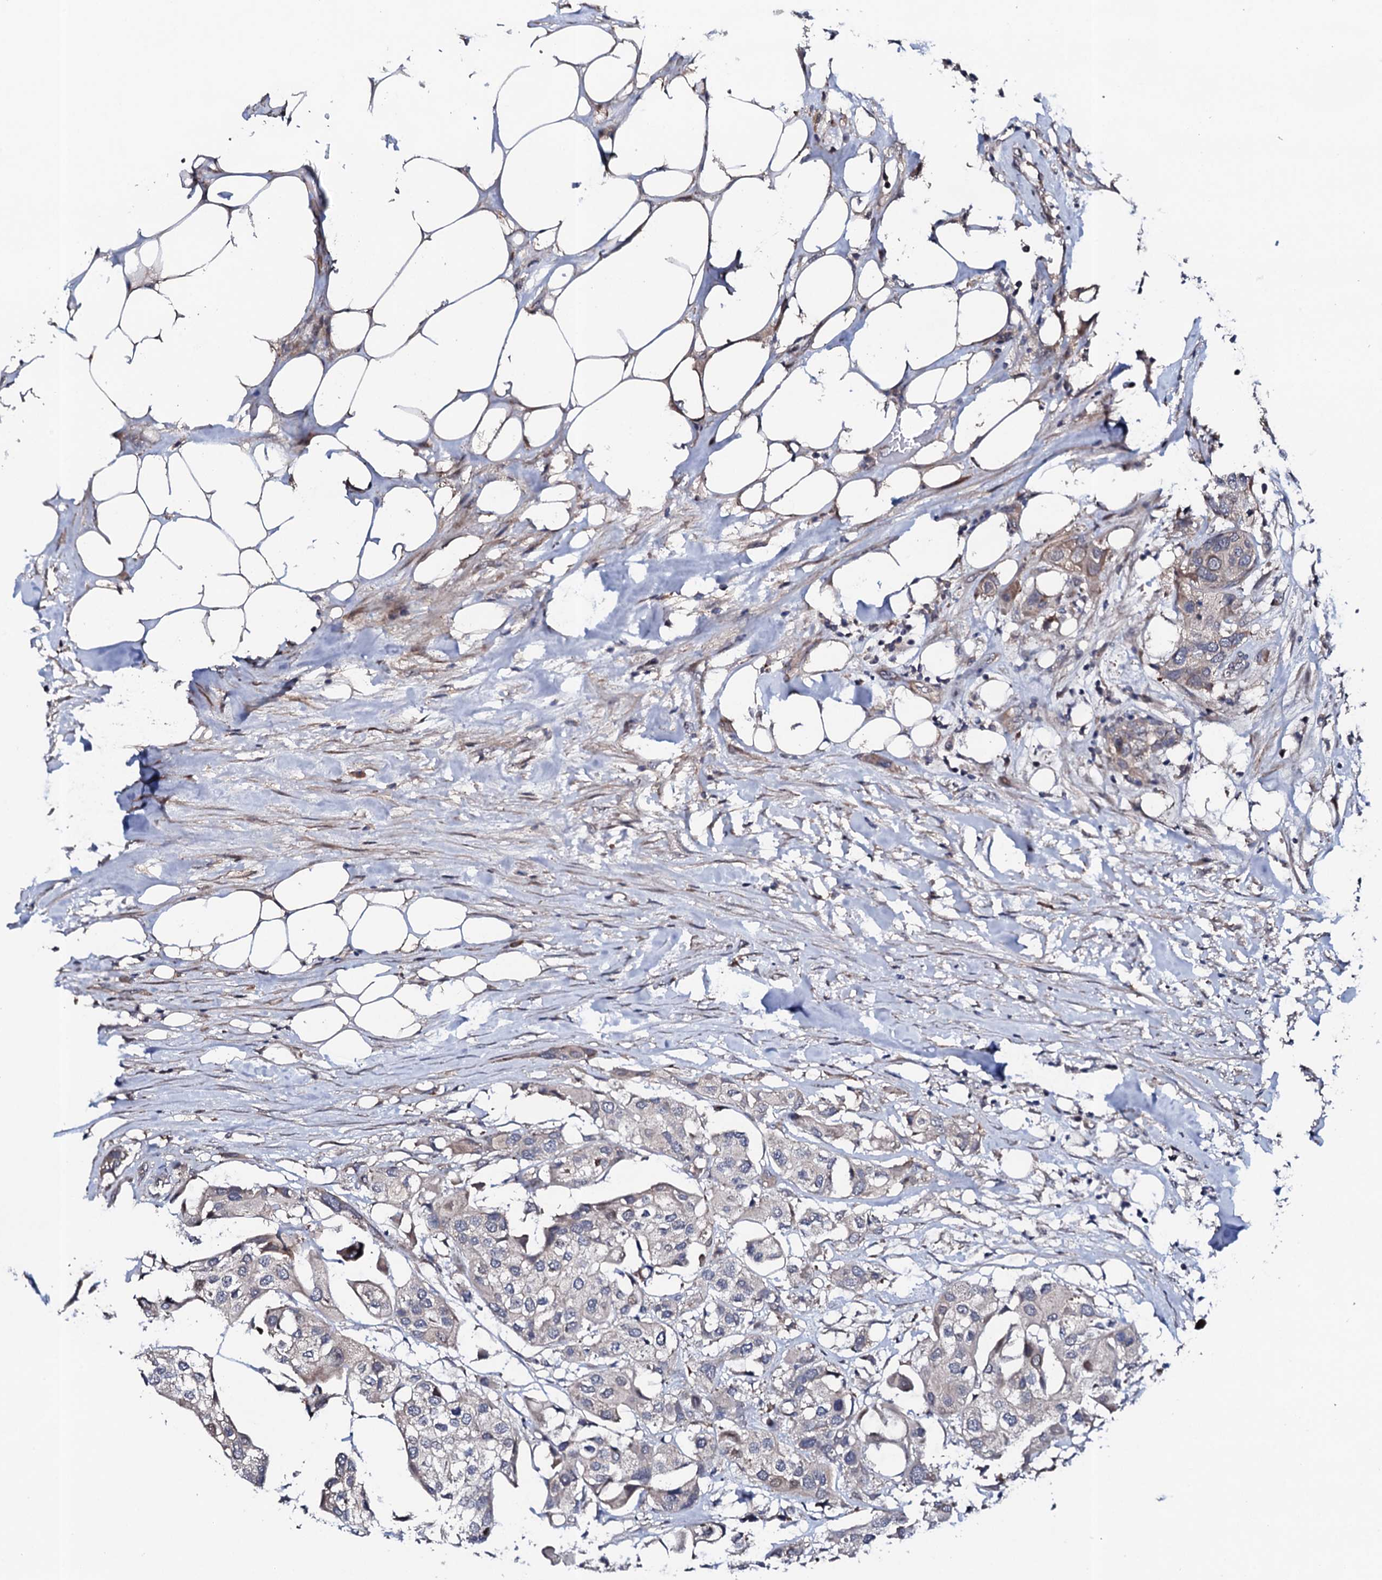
{"staining": {"intensity": "negative", "quantity": "none", "location": "none"}, "tissue": "urothelial cancer", "cell_type": "Tumor cells", "image_type": "cancer", "snomed": [{"axis": "morphology", "description": "Urothelial carcinoma, High grade"}, {"axis": "topography", "description": "Urinary bladder"}], "caption": "High-grade urothelial carcinoma was stained to show a protein in brown. There is no significant staining in tumor cells.", "gene": "CIAO2A", "patient": {"sex": "male", "age": 64}}